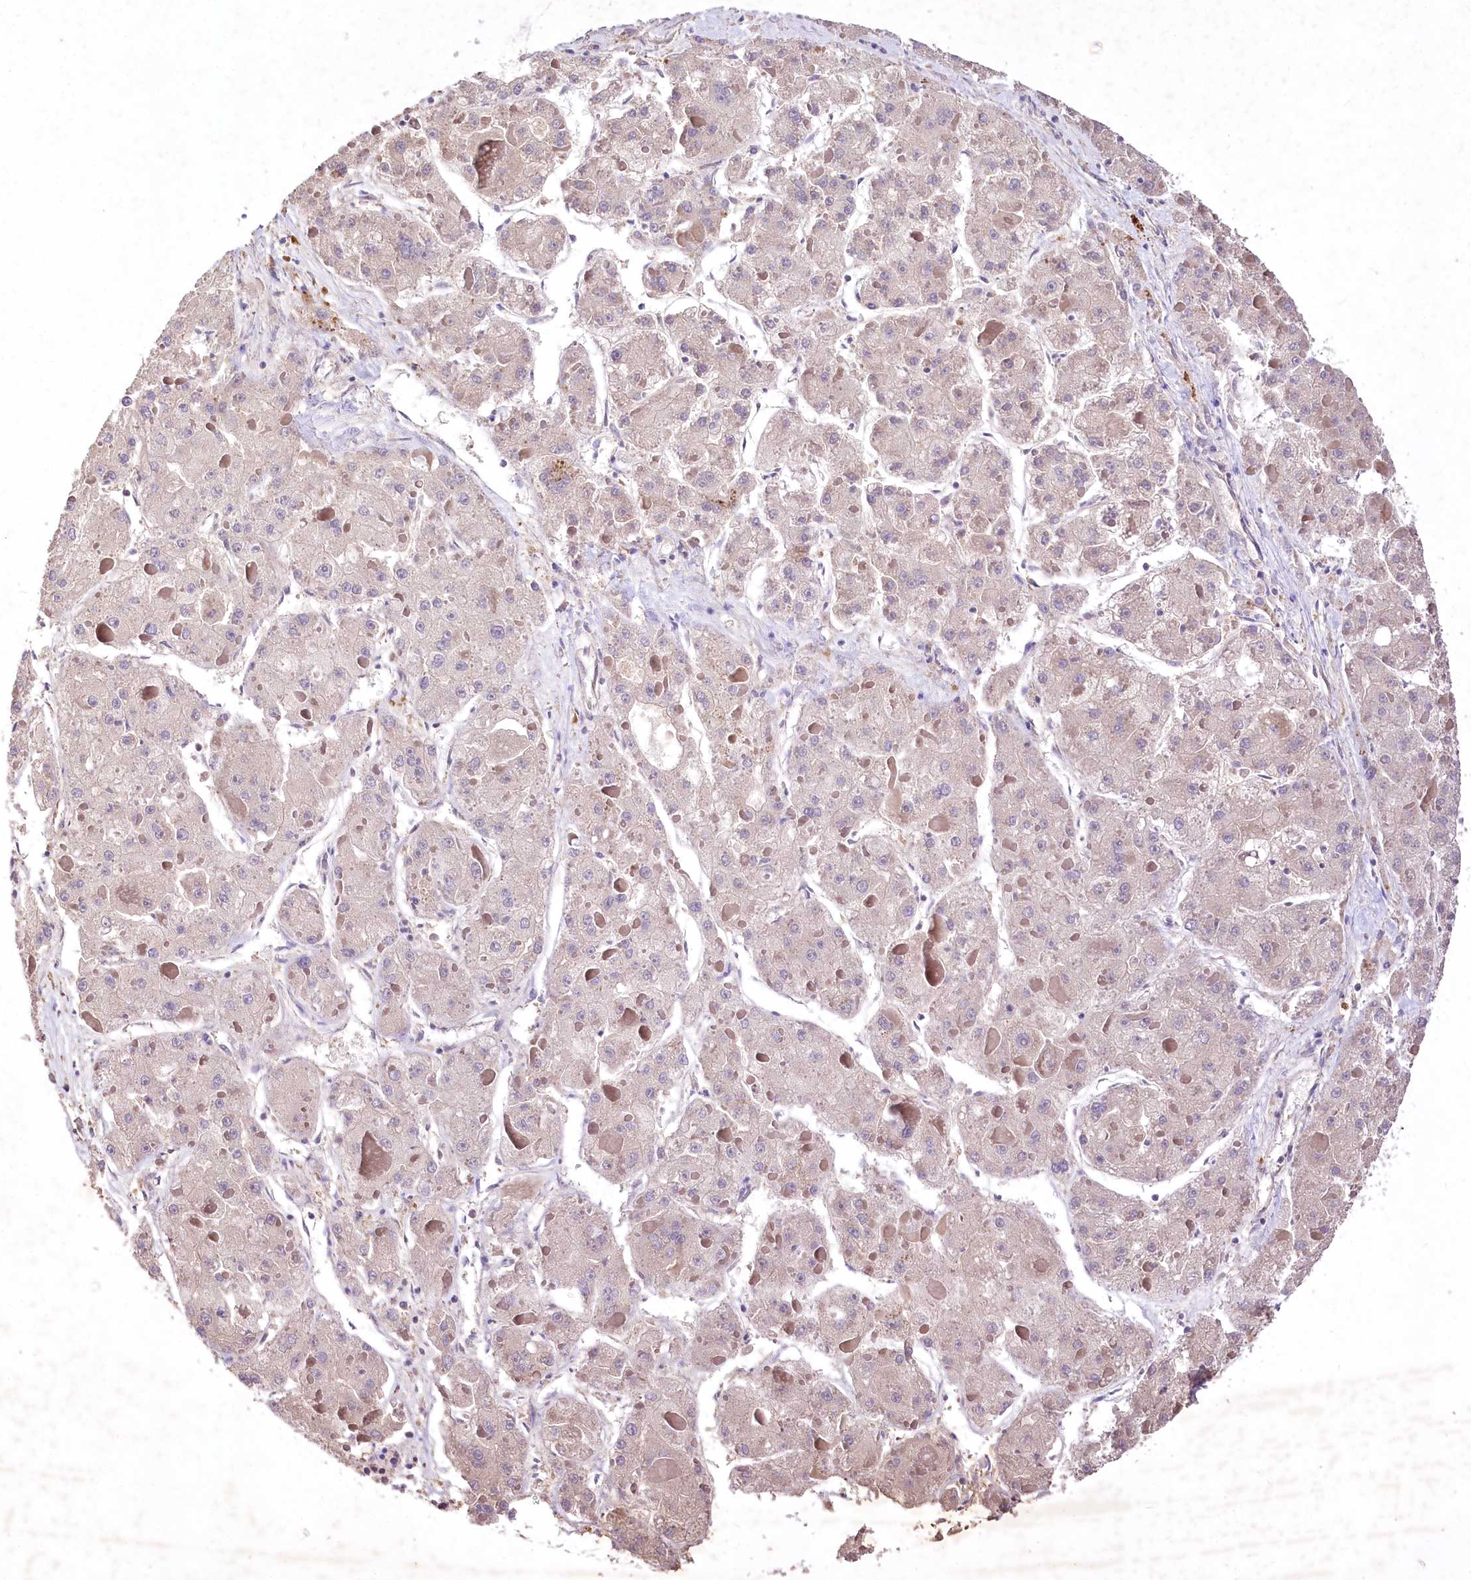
{"staining": {"intensity": "weak", "quantity": ">75%", "location": "cytoplasmic/membranous"}, "tissue": "liver cancer", "cell_type": "Tumor cells", "image_type": "cancer", "snomed": [{"axis": "morphology", "description": "Carcinoma, Hepatocellular, NOS"}, {"axis": "topography", "description": "Liver"}], "caption": "This micrograph reveals liver cancer (hepatocellular carcinoma) stained with IHC to label a protein in brown. The cytoplasmic/membranous of tumor cells show weak positivity for the protein. Nuclei are counter-stained blue.", "gene": "PCYOX1L", "patient": {"sex": "female", "age": 73}}